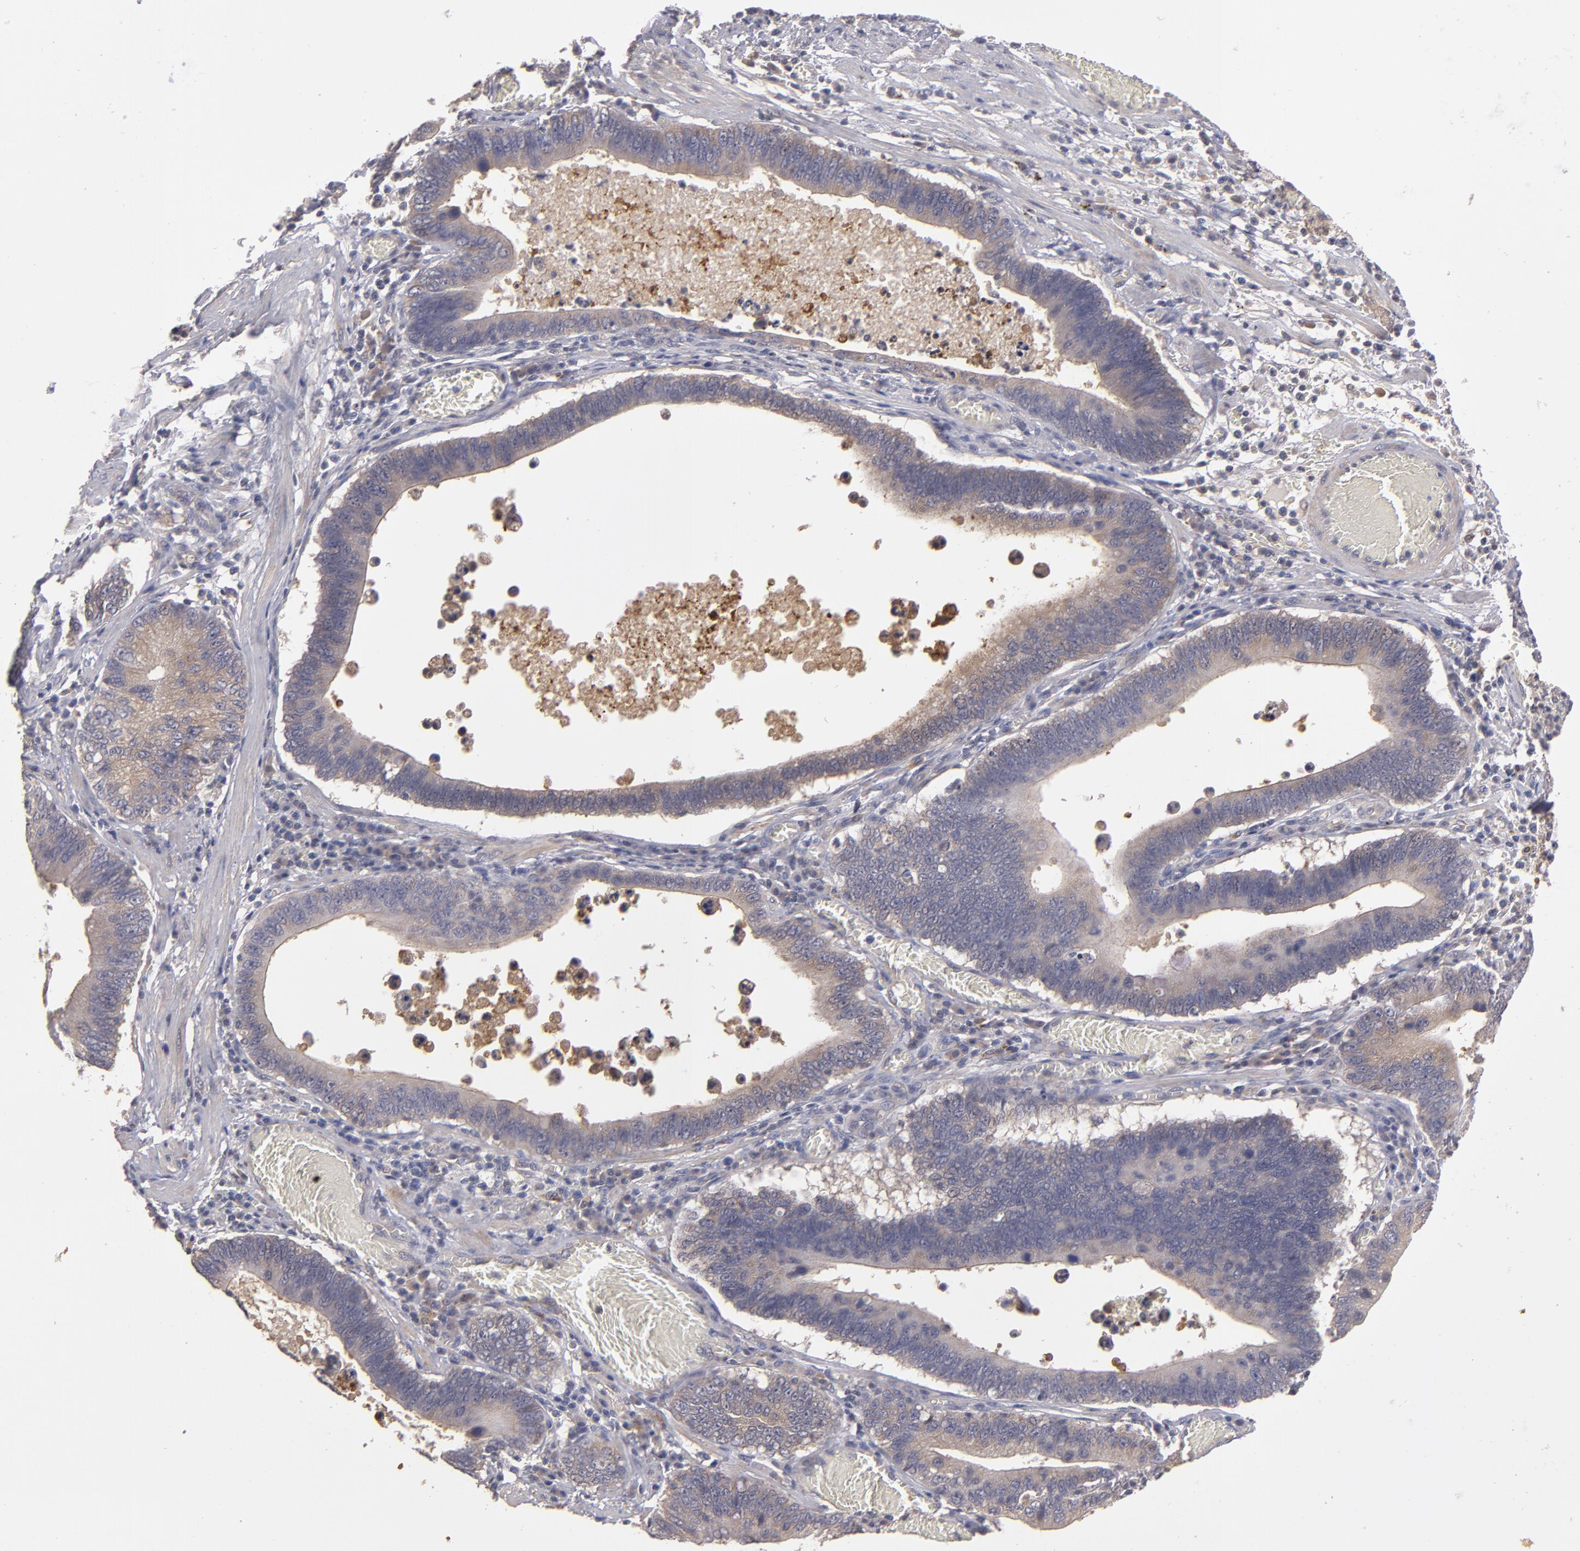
{"staining": {"intensity": "weak", "quantity": ">75%", "location": "cytoplasmic/membranous"}, "tissue": "stomach cancer", "cell_type": "Tumor cells", "image_type": "cancer", "snomed": [{"axis": "morphology", "description": "Adenocarcinoma, NOS"}, {"axis": "topography", "description": "Stomach"}, {"axis": "topography", "description": "Gastric cardia"}], "caption": "Tumor cells show low levels of weak cytoplasmic/membranous positivity in about >75% of cells in adenocarcinoma (stomach).", "gene": "CTSO", "patient": {"sex": "male", "age": 59}}